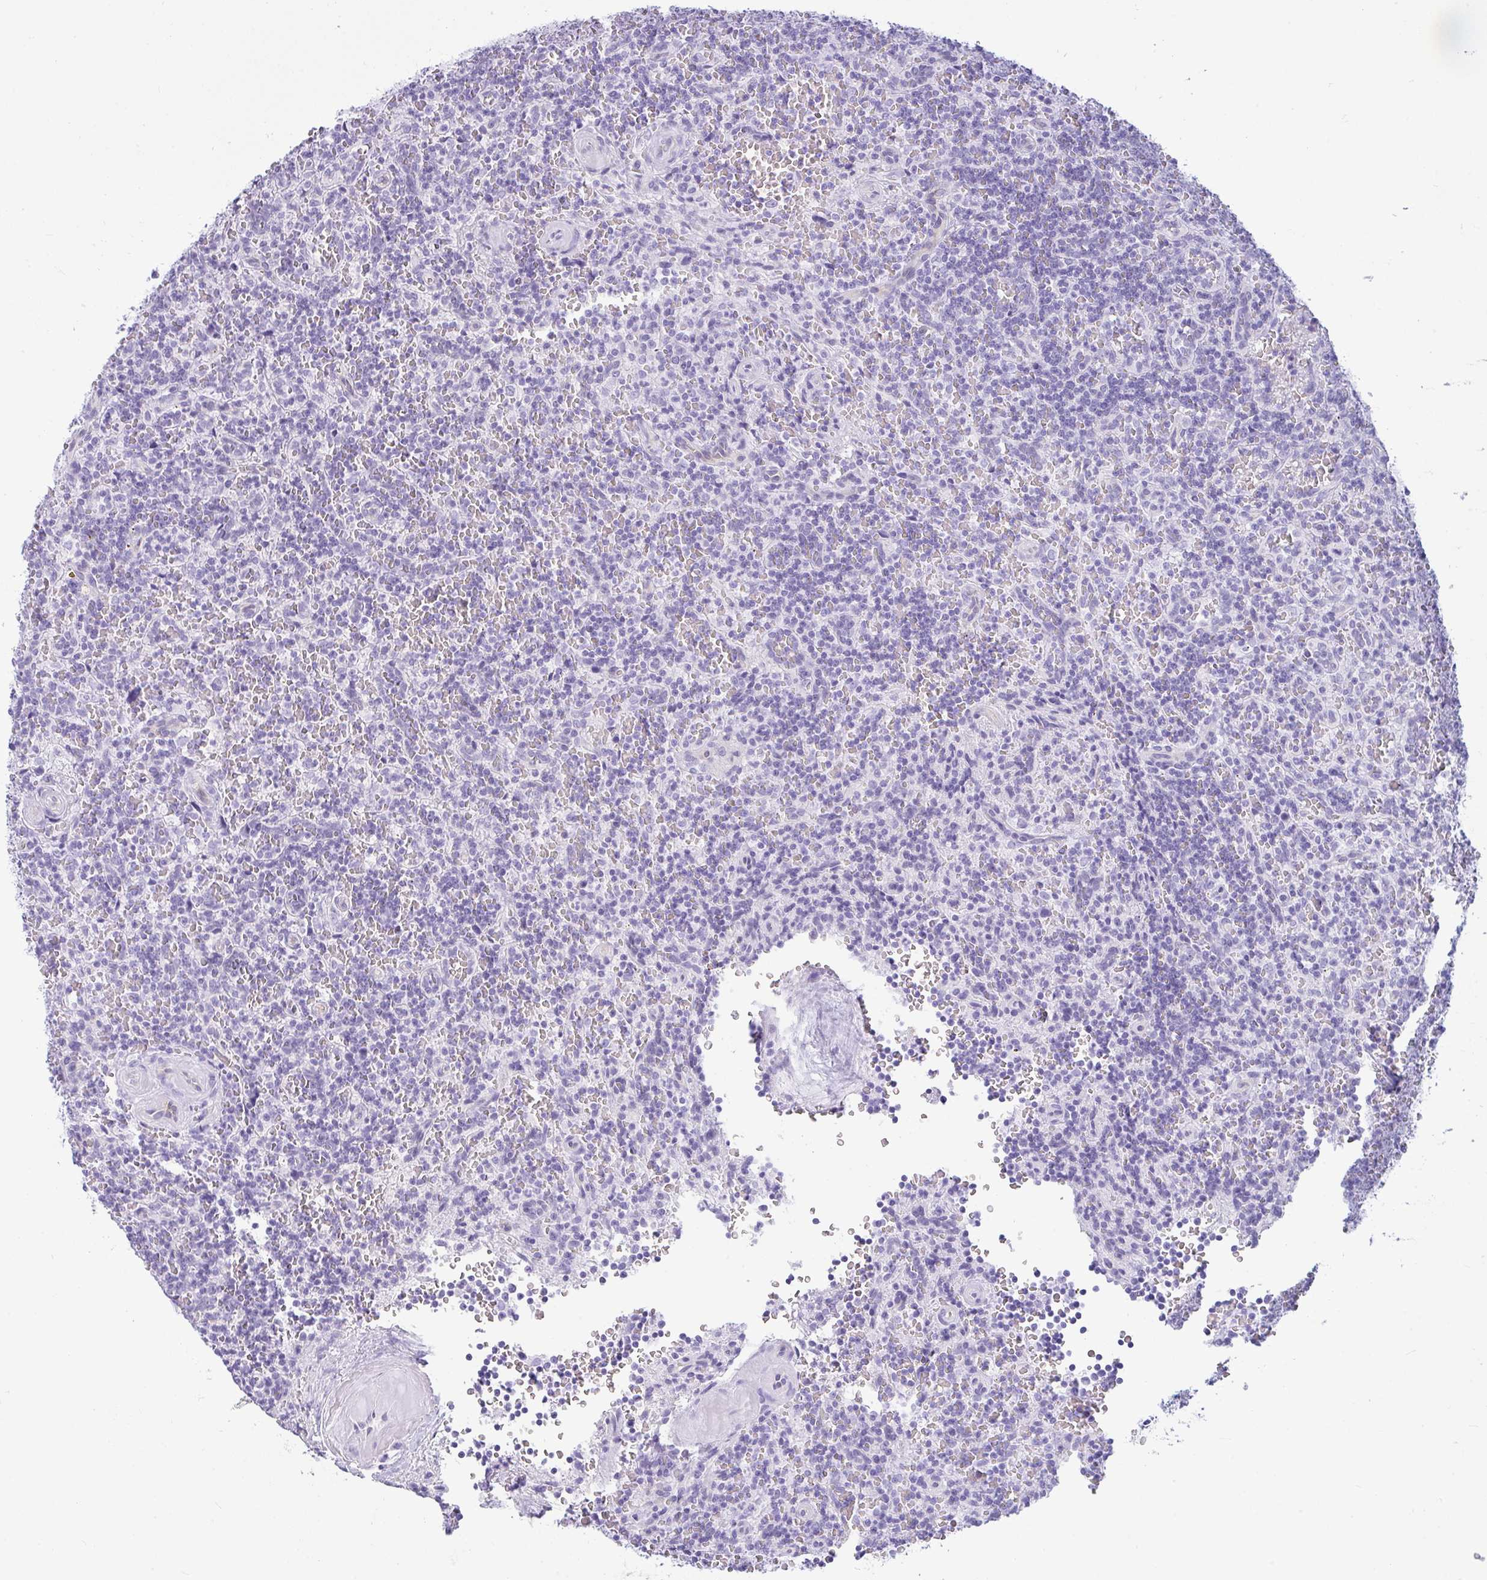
{"staining": {"intensity": "negative", "quantity": "none", "location": "none"}, "tissue": "lymphoma", "cell_type": "Tumor cells", "image_type": "cancer", "snomed": [{"axis": "morphology", "description": "Malignant lymphoma, non-Hodgkin's type, Low grade"}, {"axis": "topography", "description": "Spleen"}], "caption": "Tumor cells show no significant protein staining in low-grade malignant lymphoma, non-Hodgkin's type.", "gene": "RASL10A", "patient": {"sex": "male", "age": 73}}